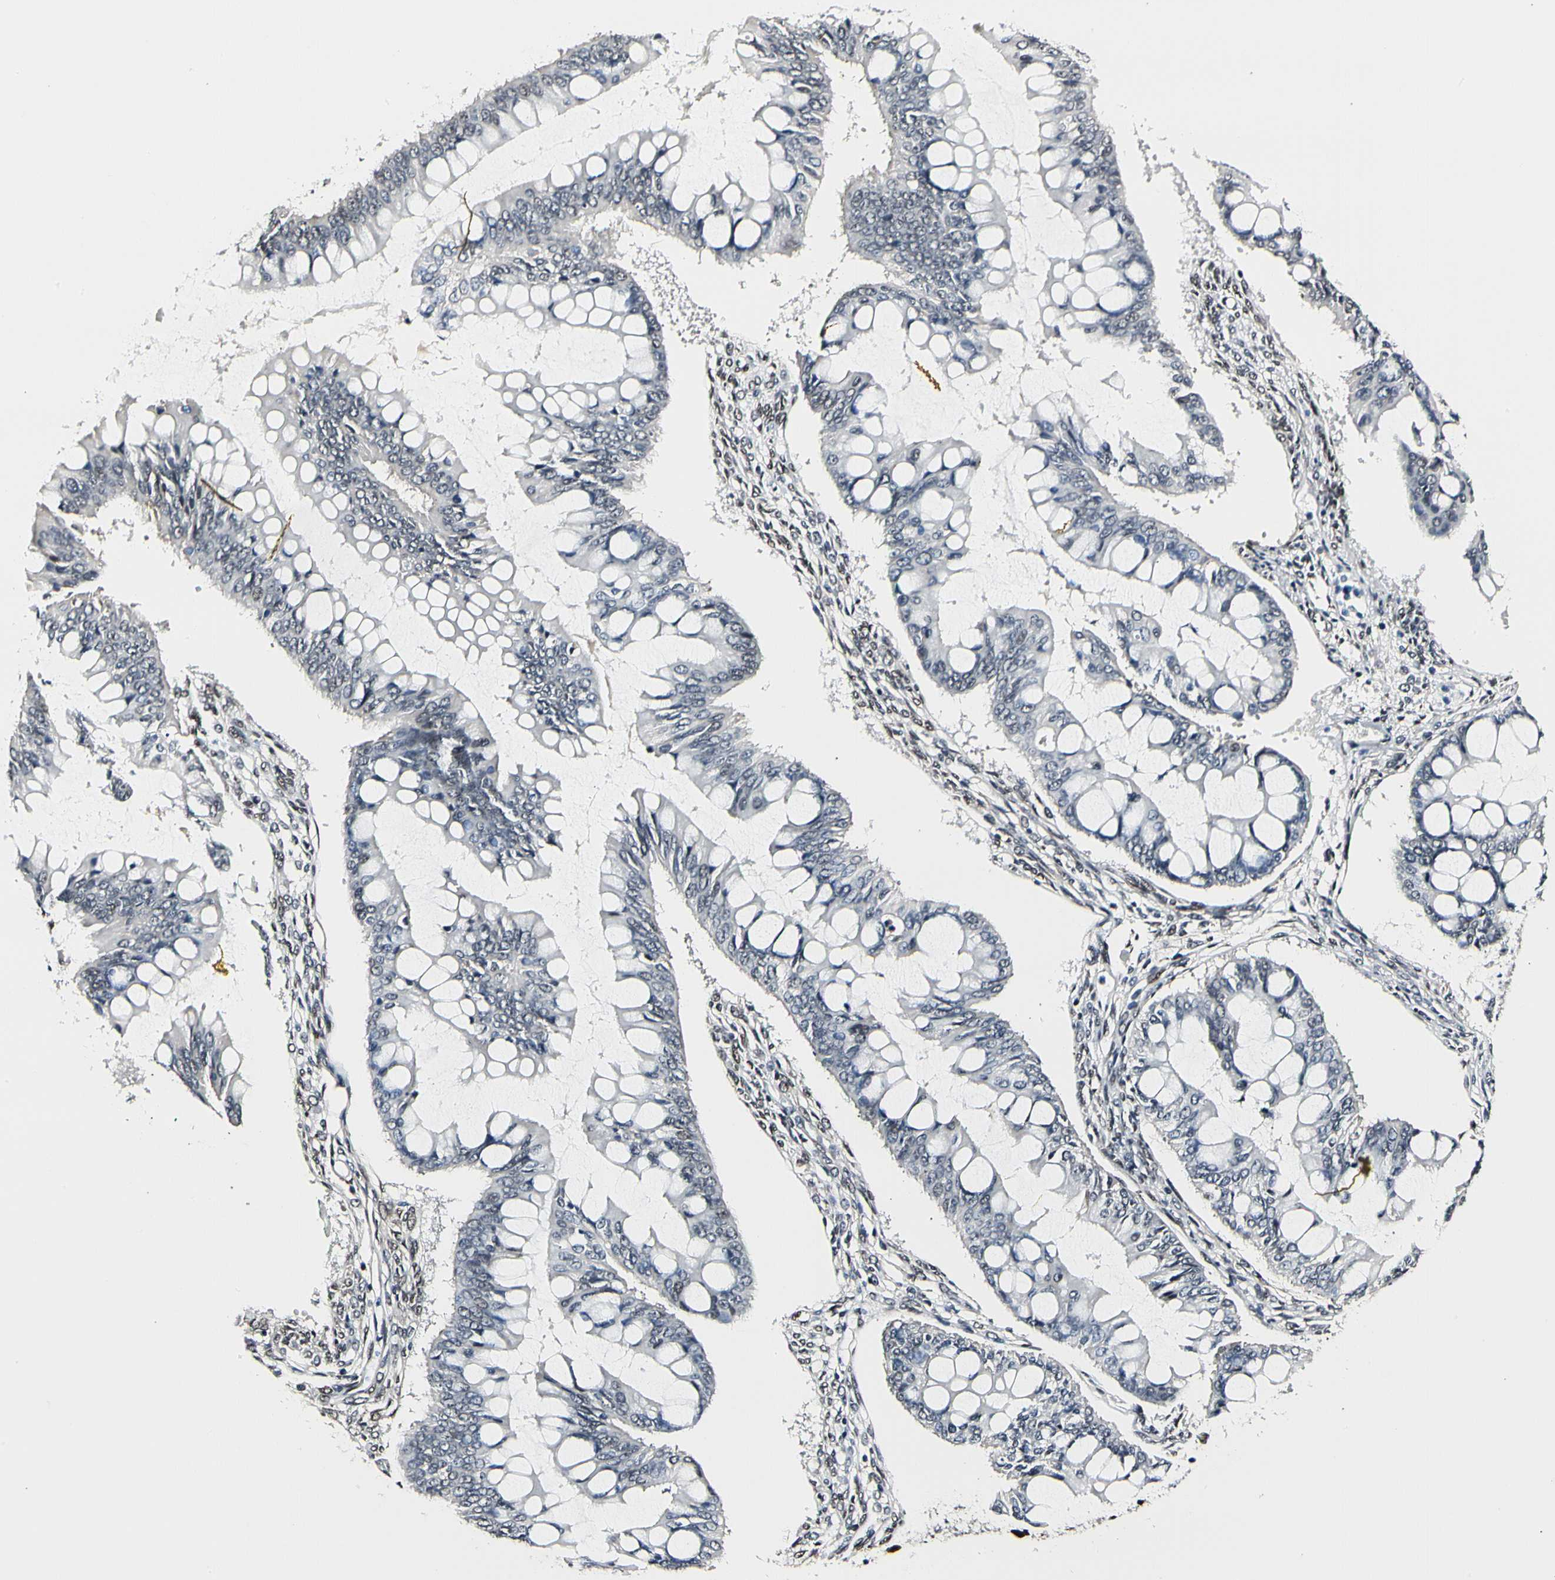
{"staining": {"intensity": "weak", "quantity": "<25%", "location": "nuclear"}, "tissue": "ovarian cancer", "cell_type": "Tumor cells", "image_type": "cancer", "snomed": [{"axis": "morphology", "description": "Cystadenocarcinoma, mucinous, NOS"}, {"axis": "topography", "description": "Ovary"}], "caption": "Protein analysis of ovarian cancer displays no significant staining in tumor cells.", "gene": "NFIA", "patient": {"sex": "female", "age": 73}}